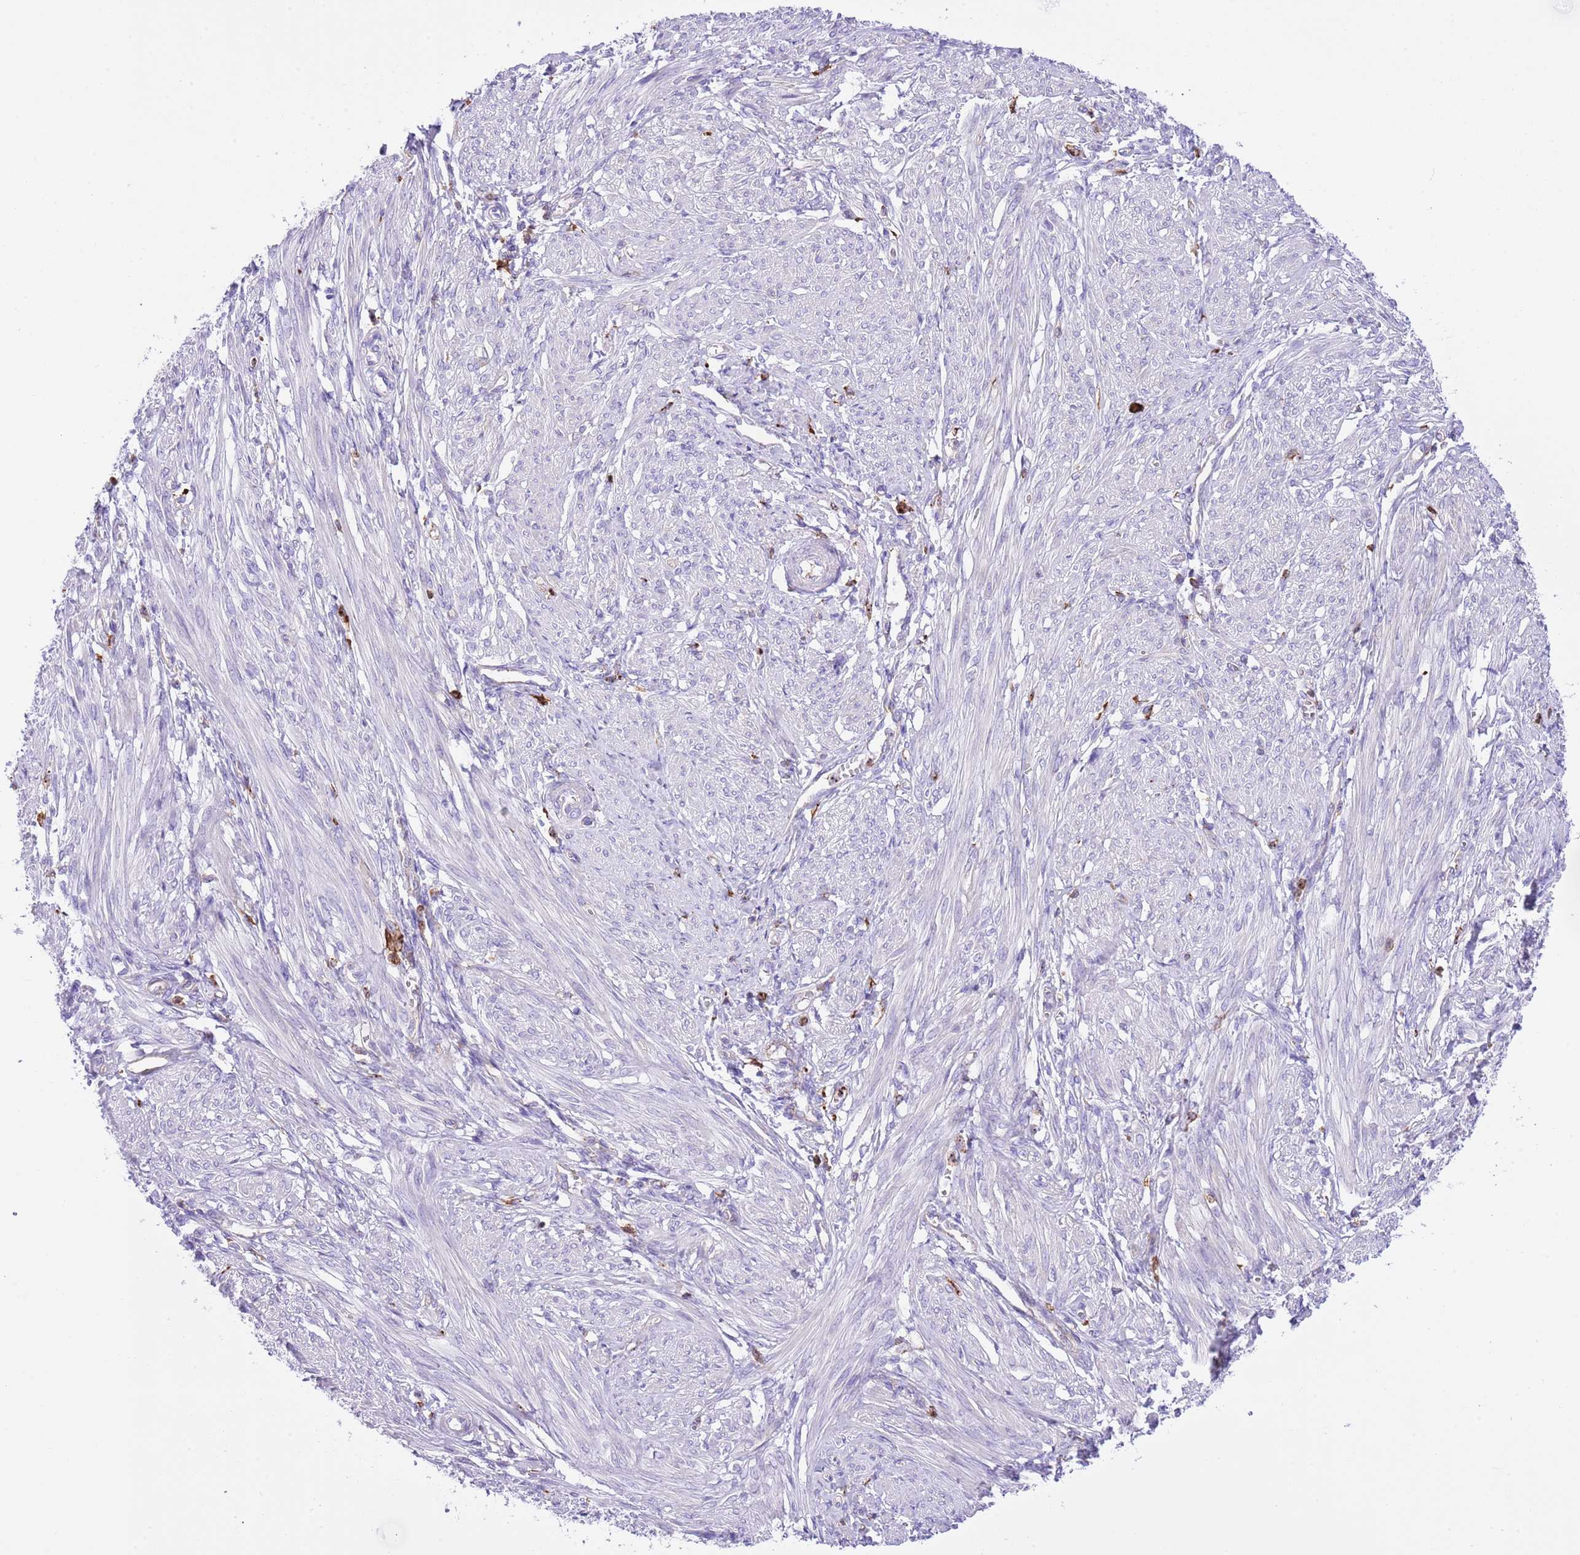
{"staining": {"intensity": "negative", "quantity": "none", "location": "none"}, "tissue": "smooth muscle", "cell_type": "Smooth muscle cells", "image_type": "normal", "snomed": [{"axis": "morphology", "description": "Normal tissue, NOS"}, {"axis": "topography", "description": "Smooth muscle"}], "caption": "DAB (3,3'-diaminobenzidine) immunohistochemical staining of benign smooth muscle reveals no significant expression in smooth muscle cells.", "gene": "EFHD2", "patient": {"sex": "female", "age": 39}}